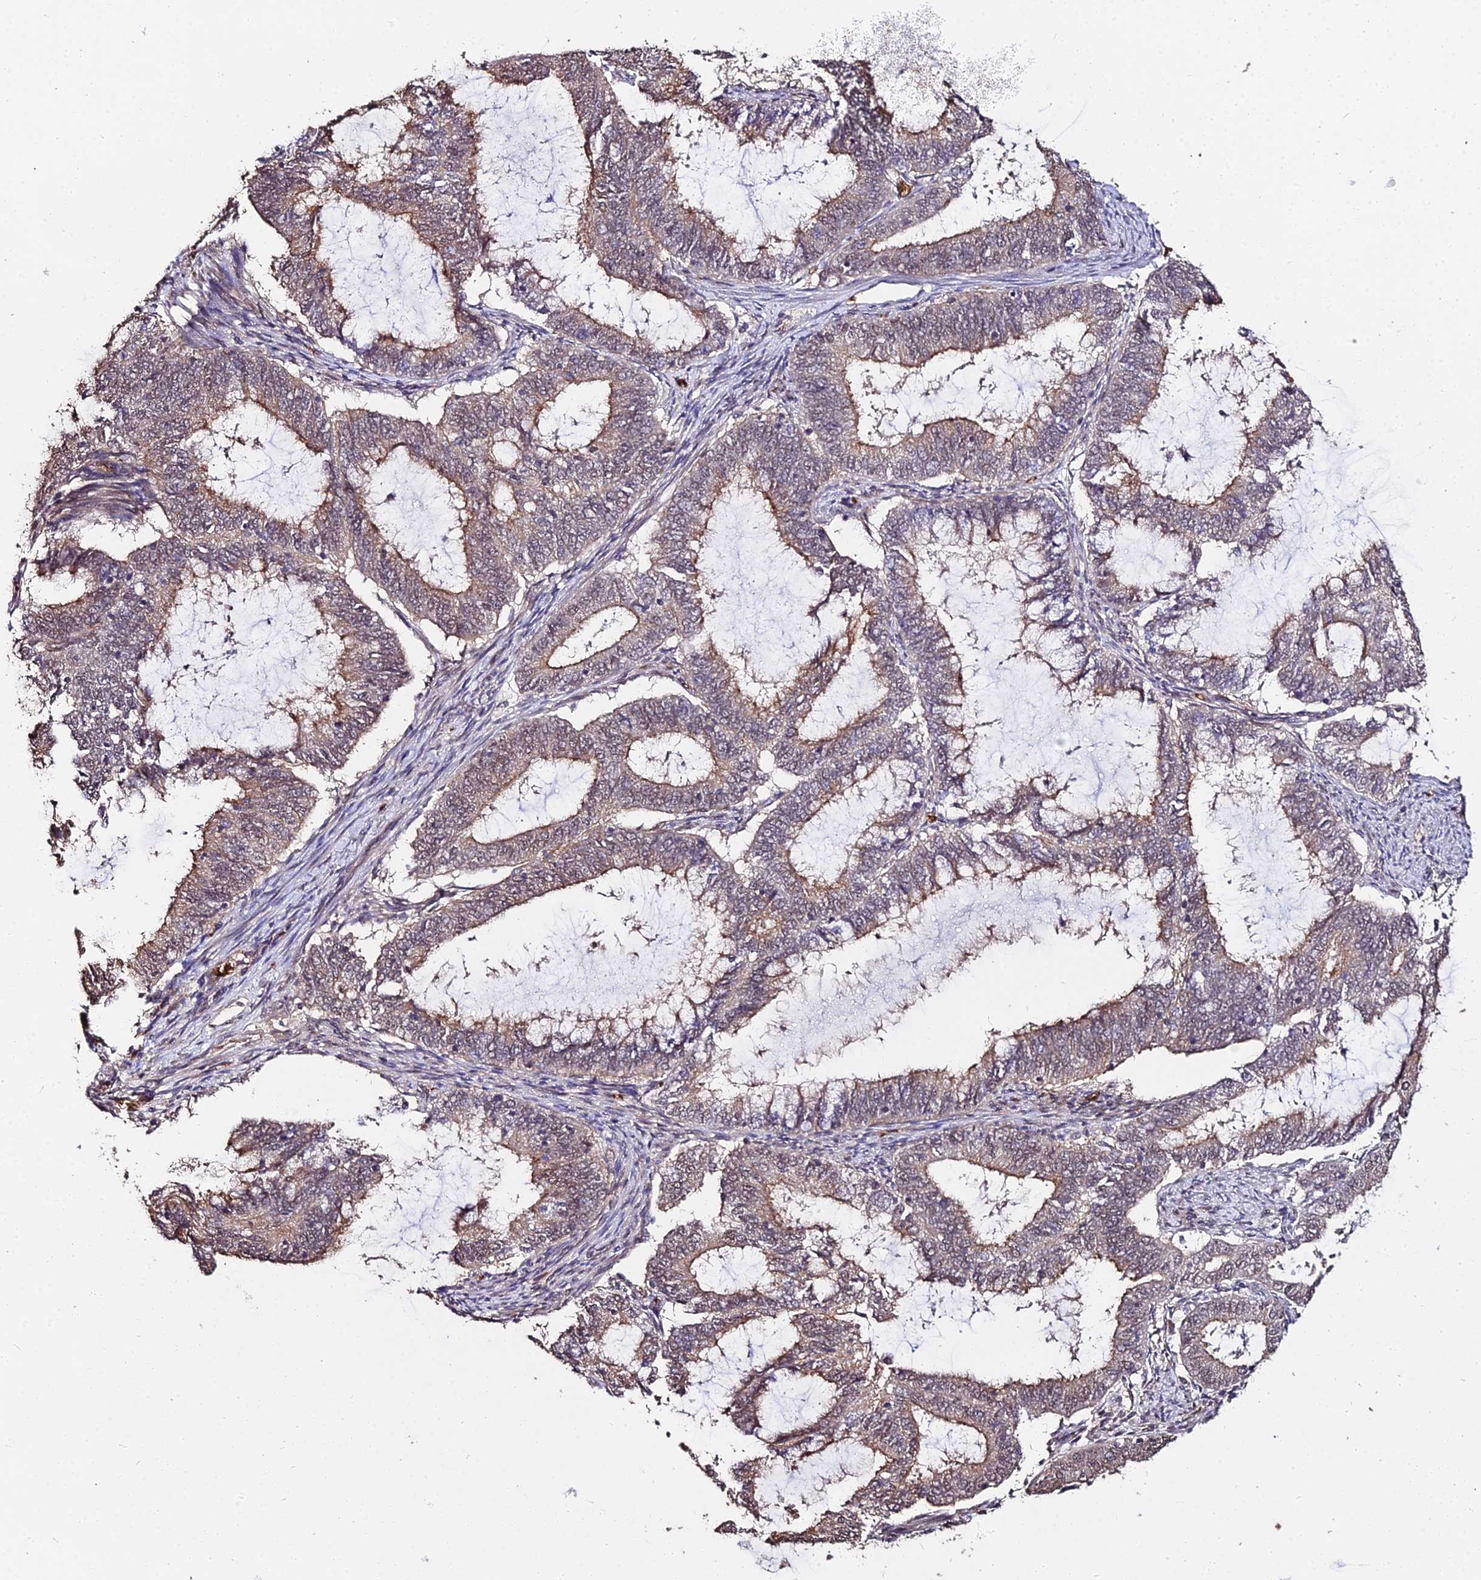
{"staining": {"intensity": "moderate", "quantity": ">75%", "location": "cytoplasmic/membranous"}, "tissue": "endometrial cancer", "cell_type": "Tumor cells", "image_type": "cancer", "snomed": [{"axis": "morphology", "description": "Adenocarcinoma, NOS"}, {"axis": "topography", "description": "Endometrium"}], "caption": "IHC histopathology image of neoplastic tissue: endometrial cancer stained using immunohistochemistry (IHC) displays medium levels of moderate protein expression localized specifically in the cytoplasmic/membranous of tumor cells, appearing as a cytoplasmic/membranous brown color.", "gene": "ZDBF2", "patient": {"sex": "female", "age": 51}}